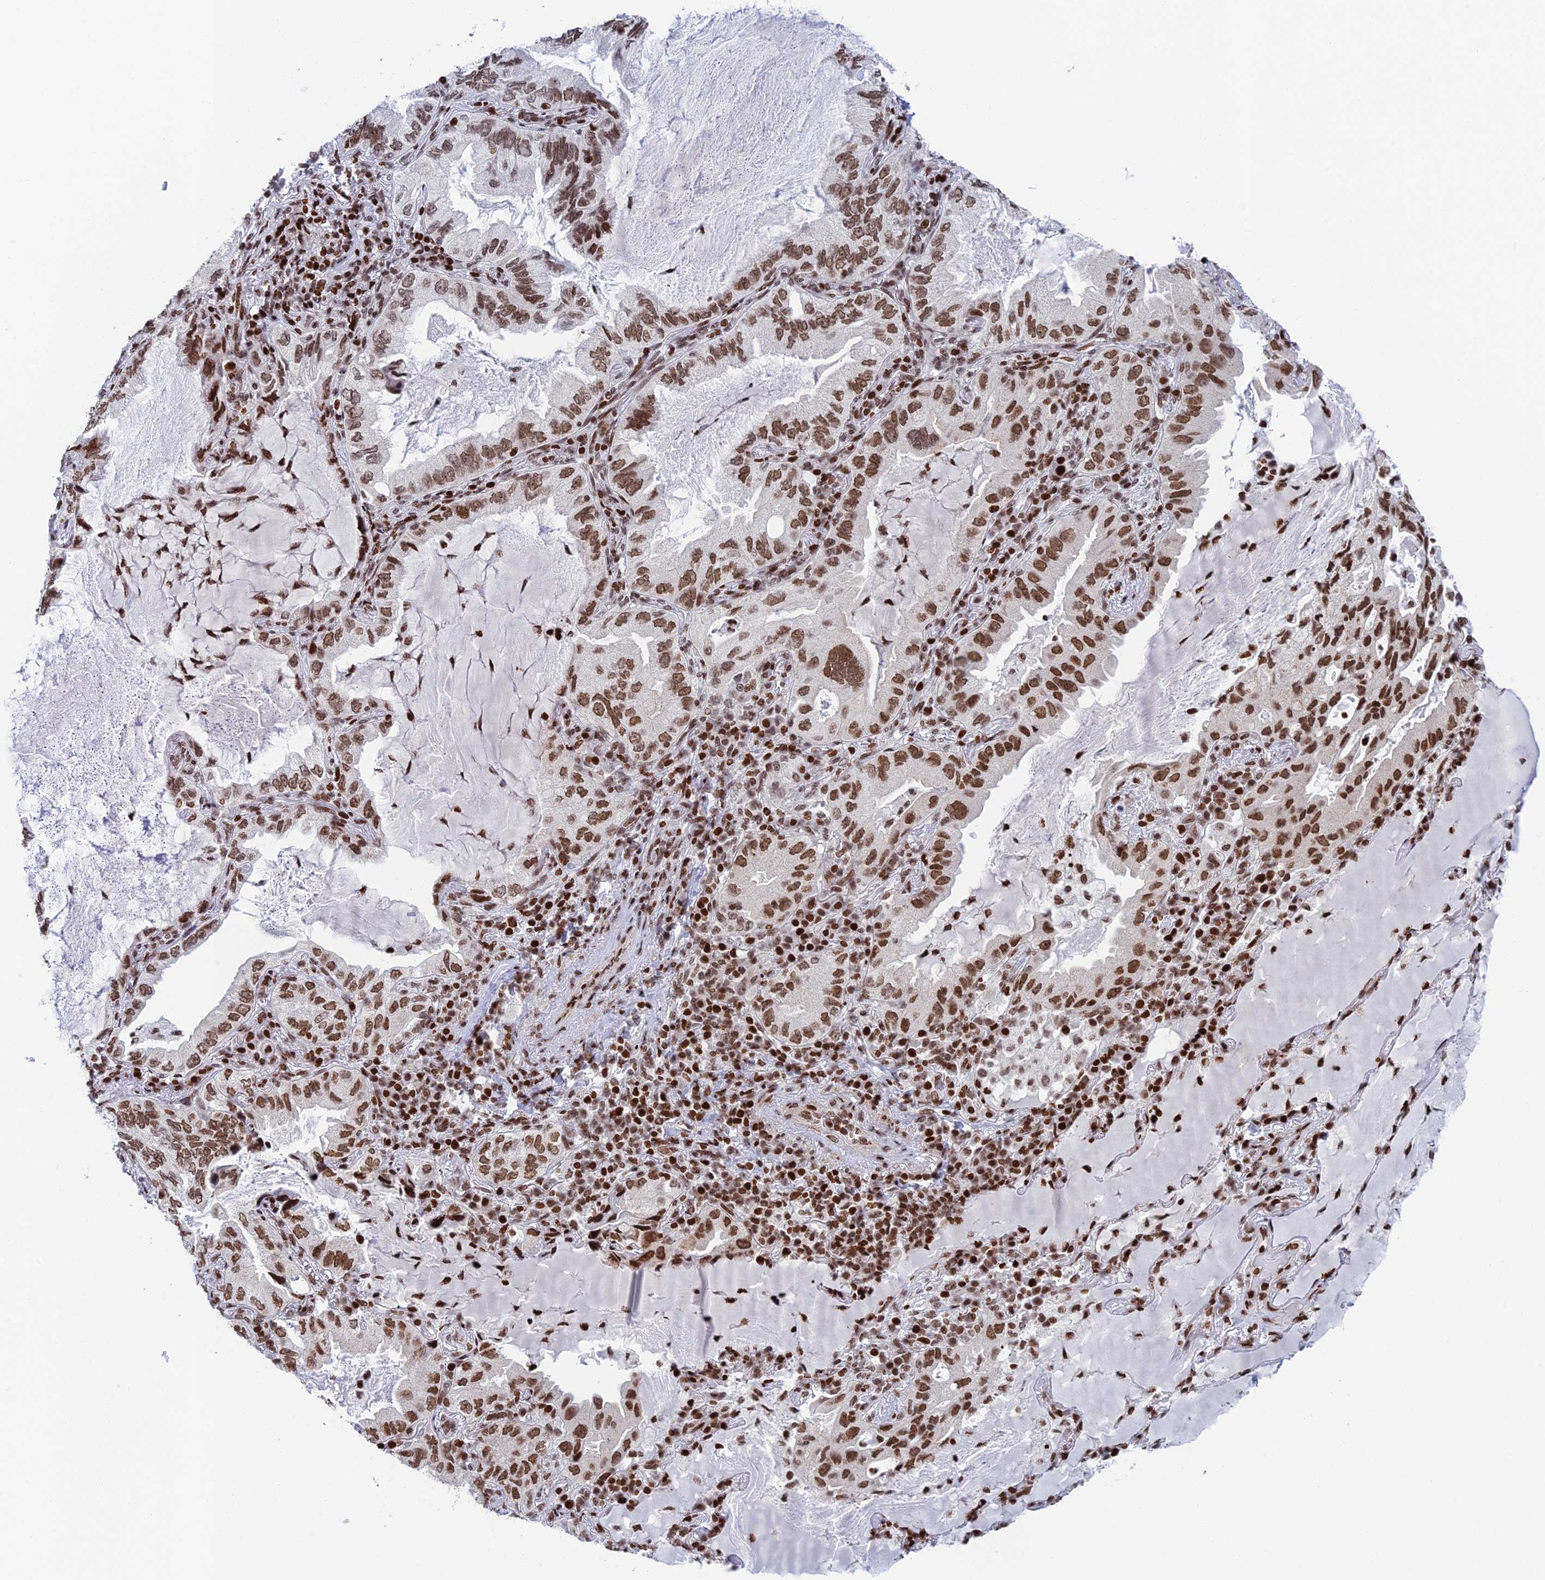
{"staining": {"intensity": "moderate", "quantity": ">75%", "location": "nuclear"}, "tissue": "lung cancer", "cell_type": "Tumor cells", "image_type": "cancer", "snomed": [{"axis": "morphology", "description": "Adenocarcinoma, NOS"}, {"axis": "topography", "description": "Lung"}], "caption": "A histopathology image of human lung cancer (adenocarcinoma) stained for a protein exhibits moderate nuclear brown staining in tumor cells. Immunohistochemistry (ihc) stains the protein in brown and the nuclei are stained blue.", "gene": "RPAP1", "patient": {"sex": "female", "age": 69}}